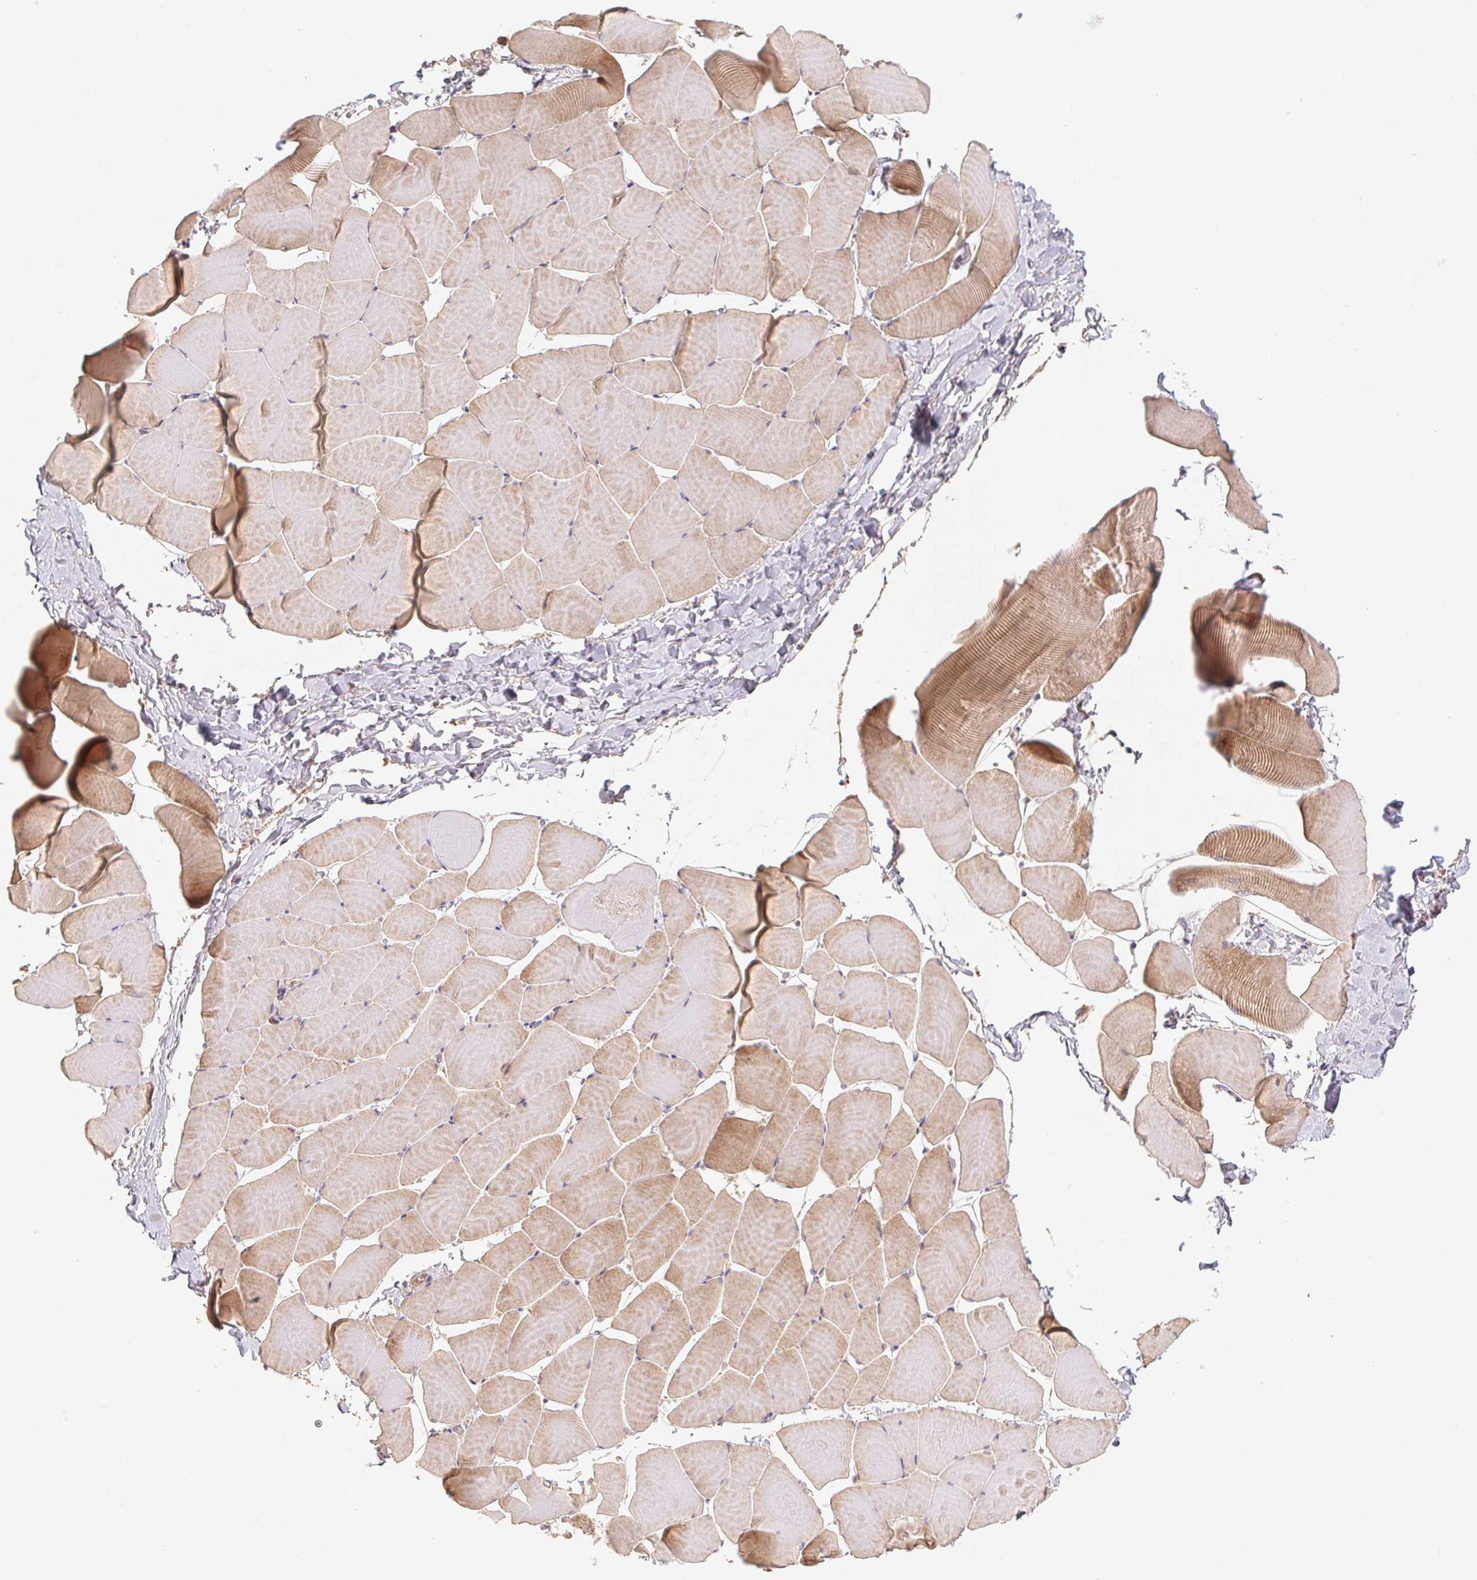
{"staining": {"intensity": "strong", "quantity": "25%-75%", "location": "cytoplasmic/membranous"}, "tissue": "skeletal muscle", "cell_type": "Myocytes", "image_type": "normal", "snomed": [{"axis": "morphology", "description": "Normal tissue, NOS"}, {"axis": "topography", "description": "Skeletal muscle"}], "caption": "Protein staining of benign skeletal muscle displays strong cytoplasmic/membranous positivity in approximately 25%-75% of myocytes.", "gene": "MTHFD1L", "patient": {"sex": "male", "age": 25}}